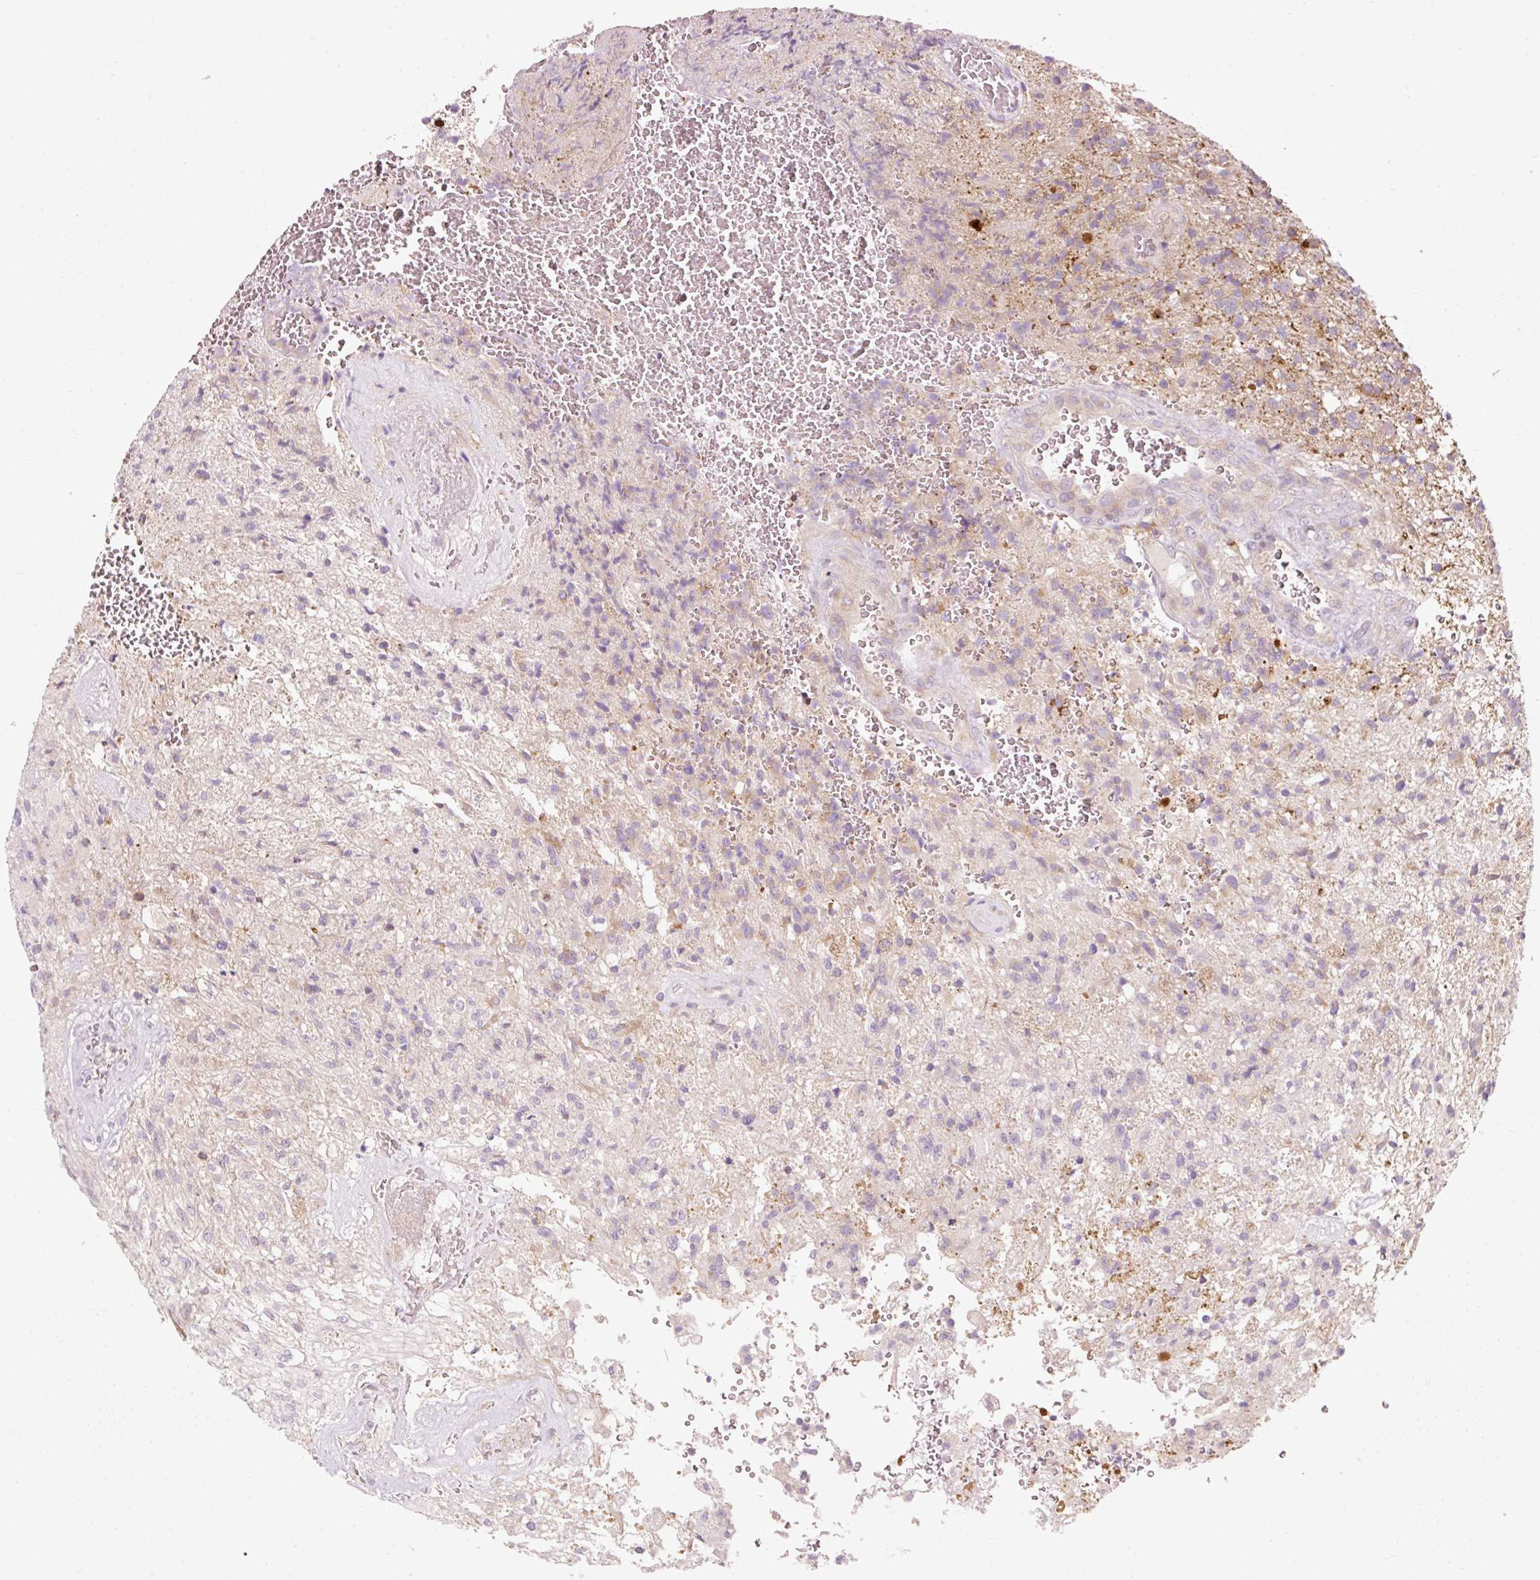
{"staining": {"intensity": "negative", "quantity": "none", "location": "none"}, "tissue": "glioma", "cell_type": "Tumor cells", "image_type": "cancer", "snomed": [{"axis": "morphology", "description": "Glioma, malignant, High grade"}, {"axis": "topography", "description": "Brain"}], "caption": "The photomicrograph displays no staining of tumor cells in malignant high-grade glioma. (IHC, brightfield microscopy, high magnification).", "gene": "NAPA", "patient": {"sex": "male", "age": 56}}